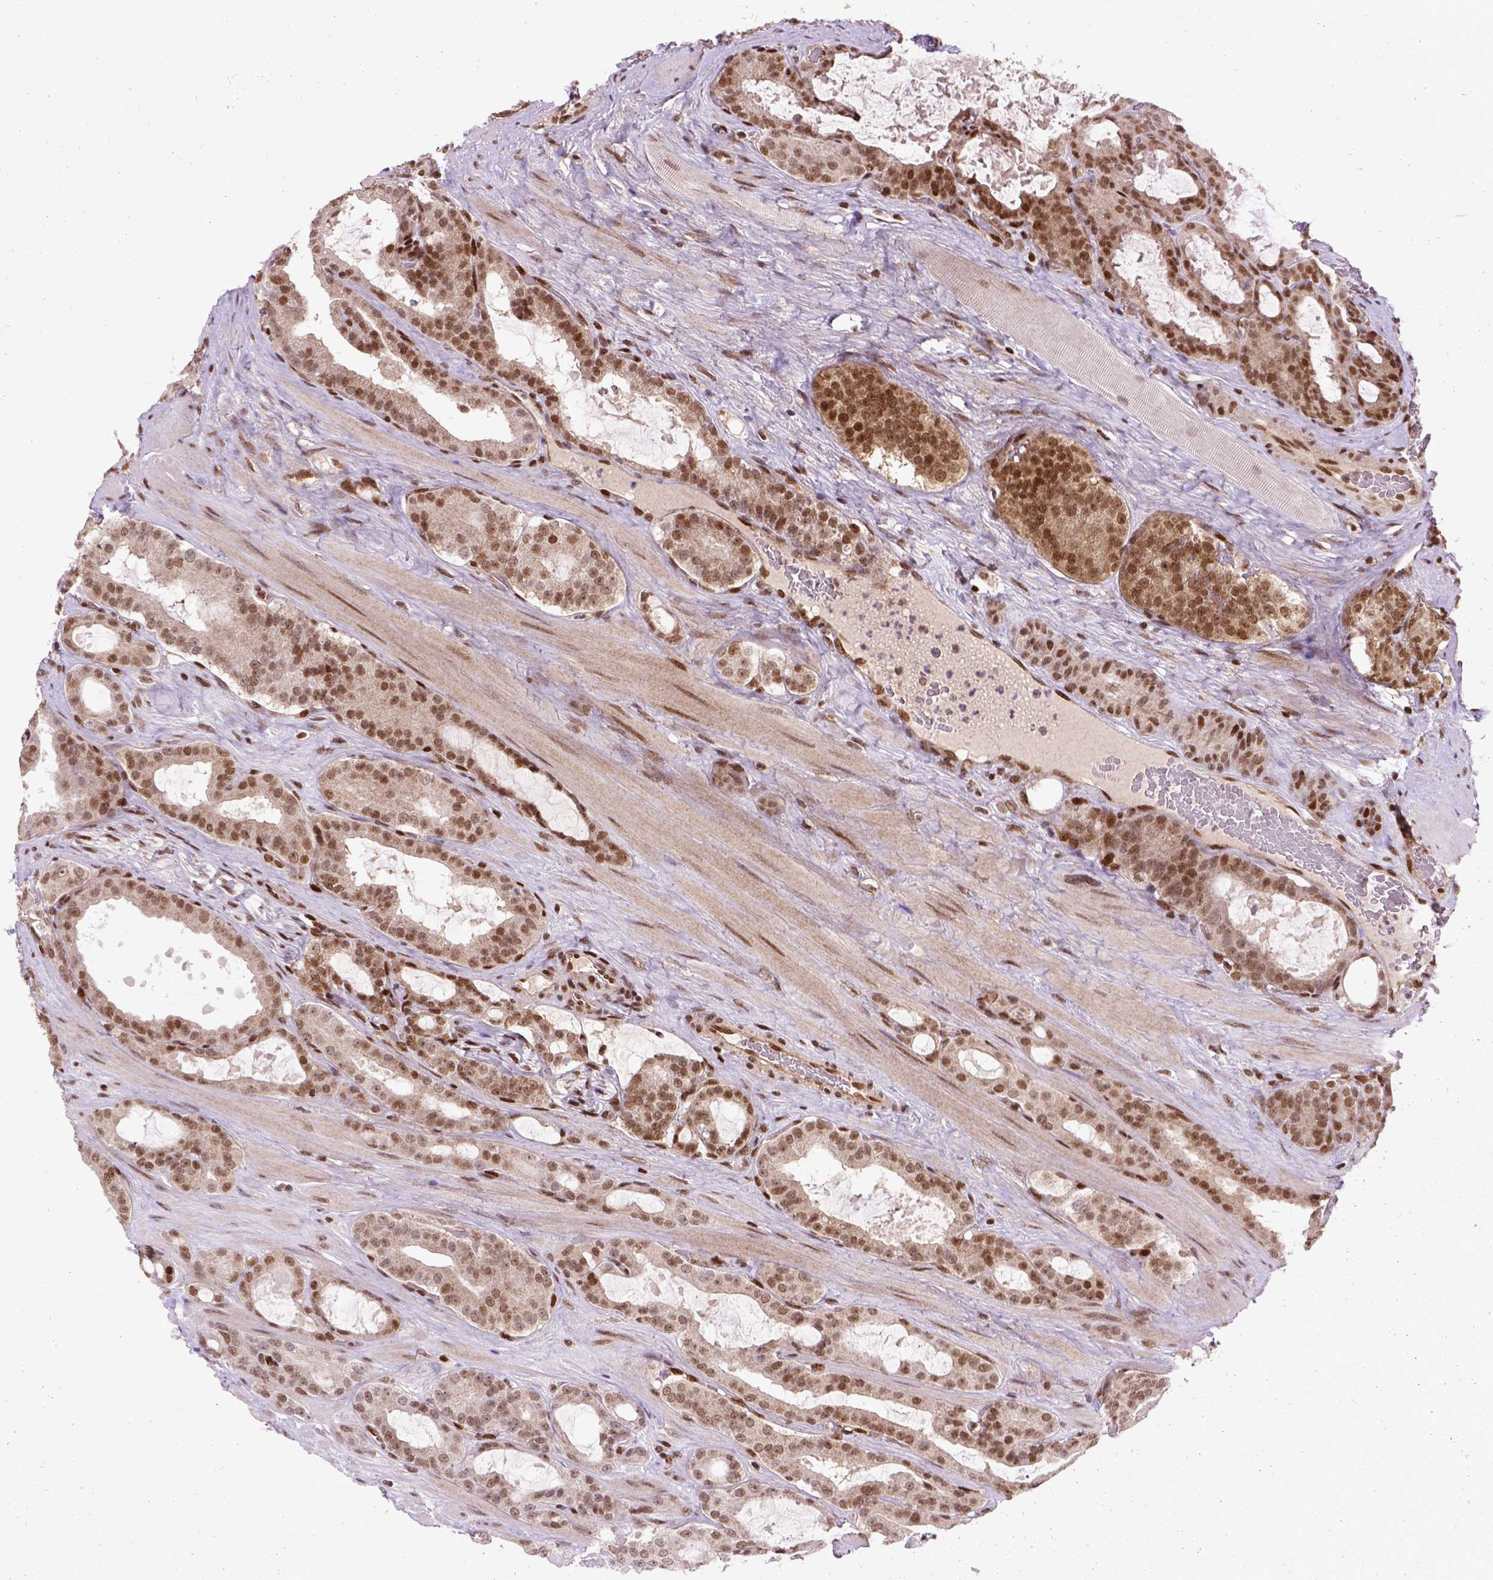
{"staining": {"intensity": "moderate", "quantity": ">75%", "location": "nuclear"}, "tissue": "prostate cancer", "cell_type": "Tumor cells", "image_type": "cancer", "snomed": [{"axis": "morphology", "description": "Adenocarcinoma, NOS"}, {"axis": "topography", "description": "Prostate"}], "caption": "Adenocarcinoma (prostate) stained with a protein marker shows moderate staining in tumor cells.", "gene": "MGMT", "patient": {"sex": "male", "age": 67}}